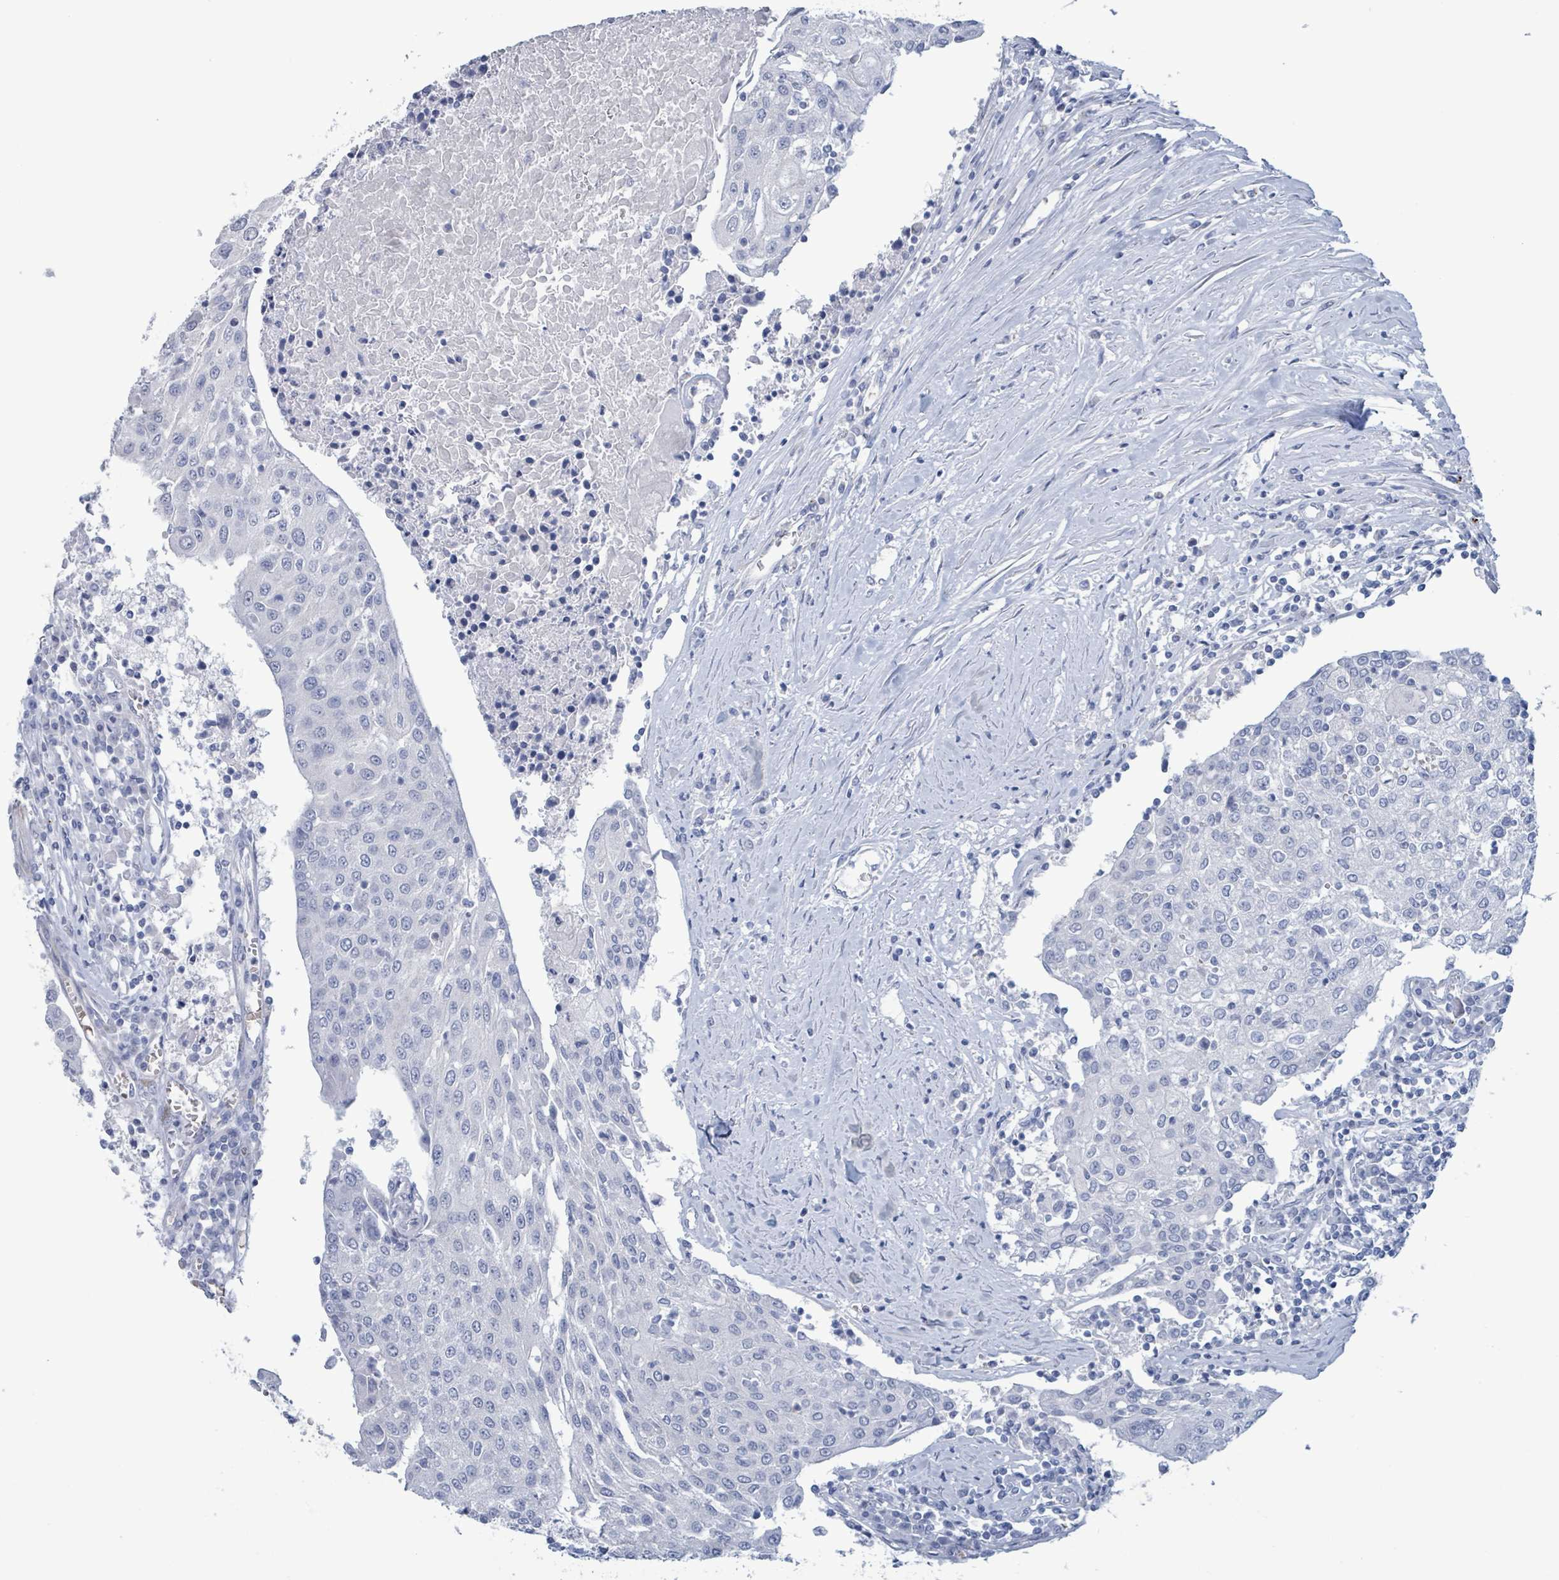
{"staining": {"intensity": "negative", "quantity": "none", "location": "none"}, "tissue": "urothelial cancer", "cell_type": "Tumor cells", "image_type": "cancer", "snomed": [{"axis": "morphology", "description": "Urothelial carcinoma, High grade"}, {"axis": "topography", "description": "Urinary bladder"}], "caption": "This image is of high-grade urothelial carcinoma stained with immunohistochemistry to label a protein in brown with the nuclei are counter-stained blue. There is no positivity in tumor cells. Brightfield microscopy of immunohistochemistry (IHC) stained with DAB (3,3'-diaminobenzidine) (brown) and hematoxylin (blue), captured at high magnification.", "gene": "PKLR", "patient": {"sex": "female", "age": 85}}